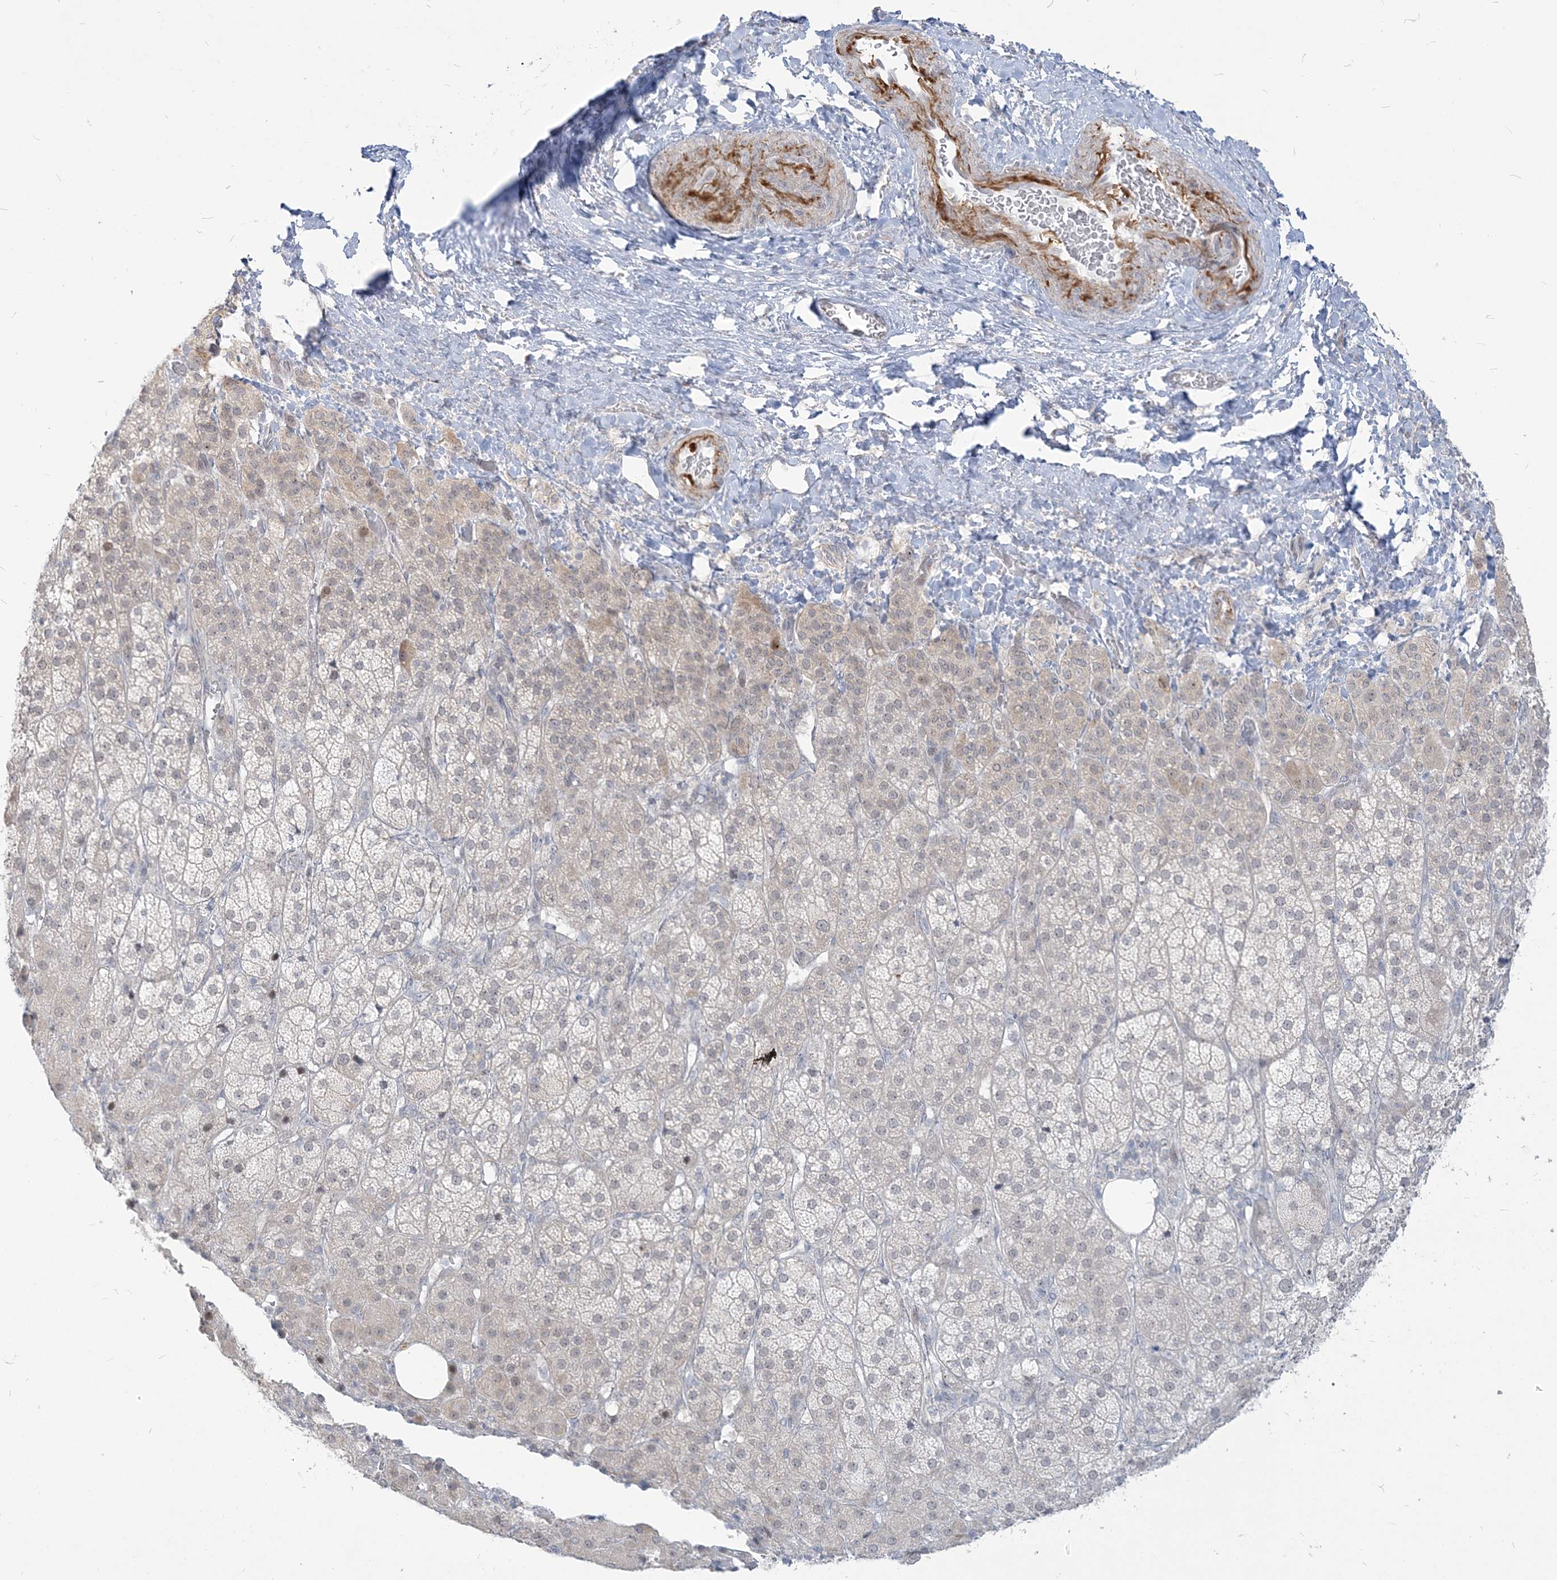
{"staining": {"intensity": "weak", "quantity": "<25%", "location": "nuclear"}, "tissue": "adrenal gland", "cell_type": "Glandular cells", "image_type": "normal", "snomed": [{"axis": "morphology", "description": "Normal tissue, NOS"}, {"axis": "topography", "description": "Adrenal gland"}], "caption": "The image shows no staining of glandular cells in normal adrenal gland. Brightfield microscopy of immunohistochemistry stained with DAB (brown) and hematoxylin (blue), captured at high magnification.", "gene": "SDAD1", "patient": {"sex": "female", "age": 57}}